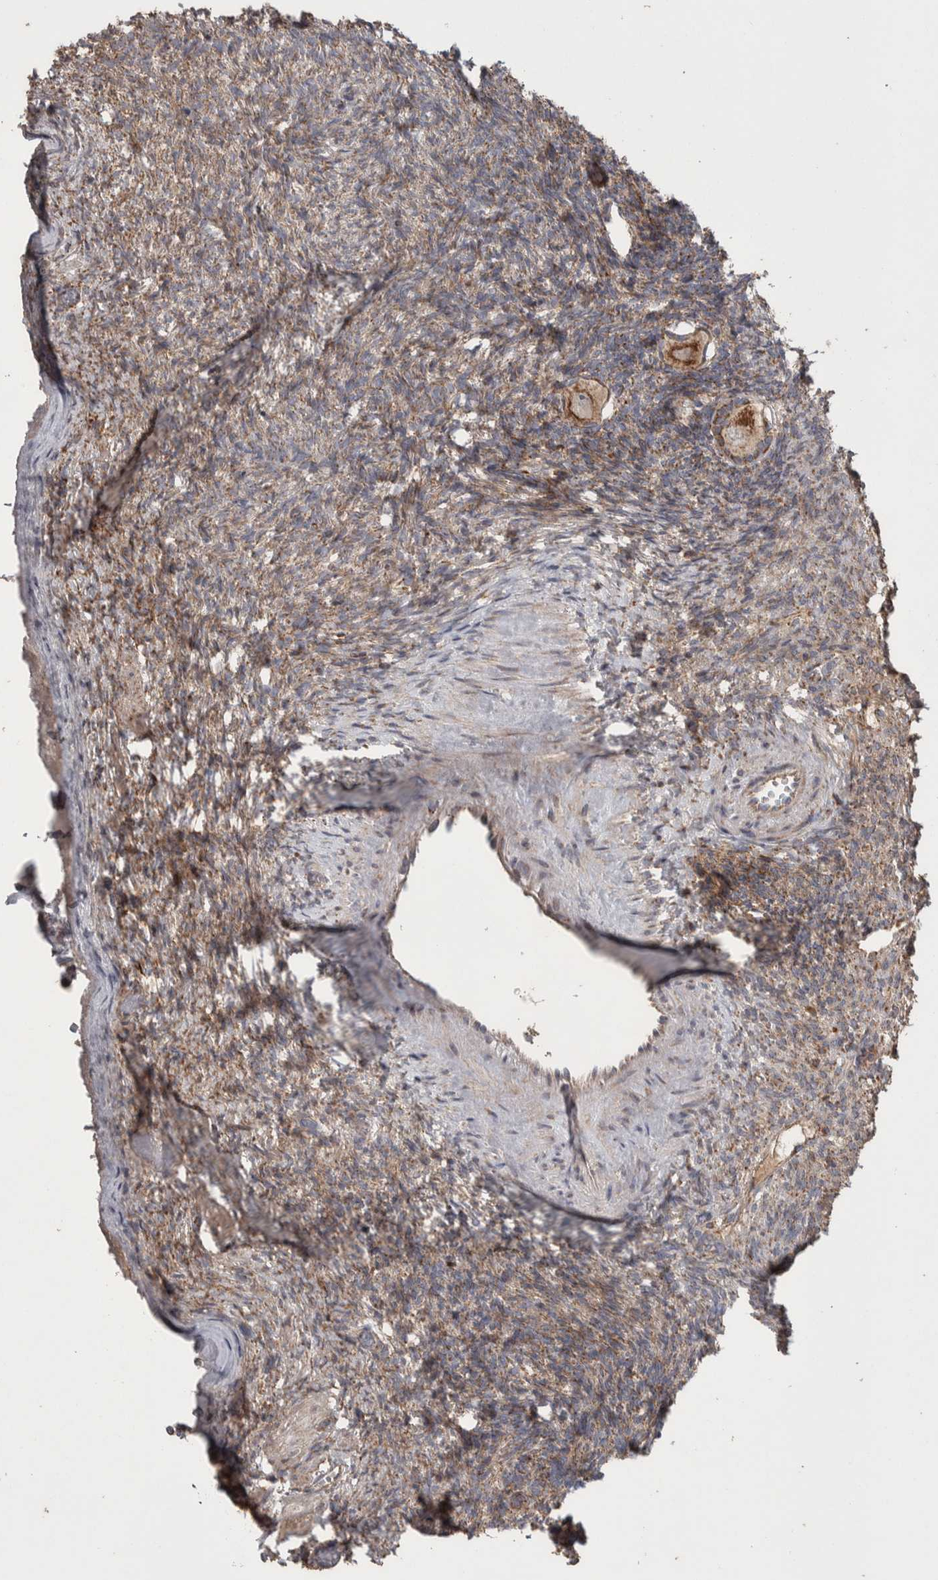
{"staining": {"intensity": "moderate", "quantity": ">75%", "location": "cytoplasmic/membranous"}, "tissue": "ovary", "cell_type": "Follicle cells", "image_type": "normal", "snomed": [{"axis": "morphology", "description": "Normal tissue, NOS"}, {"axis": "topography", "description": "Ovary"}], "caption": "Immunohistochemistry (IHC) (DAB) staining of unremarkable human ovary demonstrates moderate cytoplasmic/membranous protein staining in approximately >75% of follicle cells. (DAB IHC, brown staining for protein, blue staining for nuclei).", "gene": "SCO1", "patient": {"sex": "female", "age": 34}}